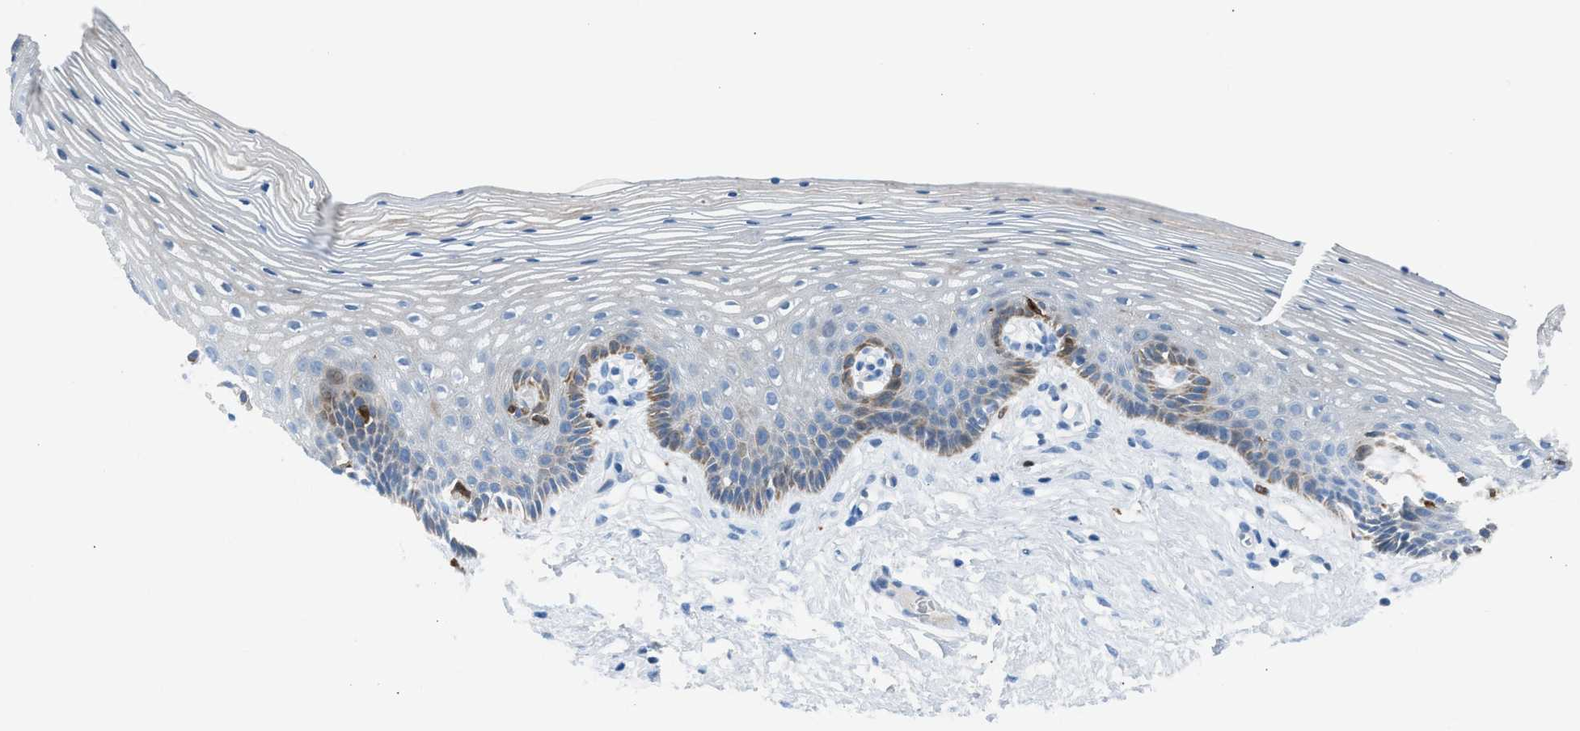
{"staining": {"intensity": "moderate", "quantity": "<25%", "location": "cytoplasmic/membranous"}, "tissue": "vagina", "cell_type": "Squamous epithelial cells", "image_type": "normal", "snomed": [{"axis": "morphology", "description": "Normal tissue, NOS"}, {"axis": "topography", "description": "Vagina"}], "caption": "Protein staining displays moderate cytoplasmic/membranous positivity in about <25% of squamous epithelial cells in normal vagina. The protein of interest is stained brown, and the nuclei are stained in blue (DAB (3,3'-diaminobenzidine) IHC with brightfield microscopy, high magnification).", "gene": "CLEC10A", "patient": {"sex": "female", "age": 32}}